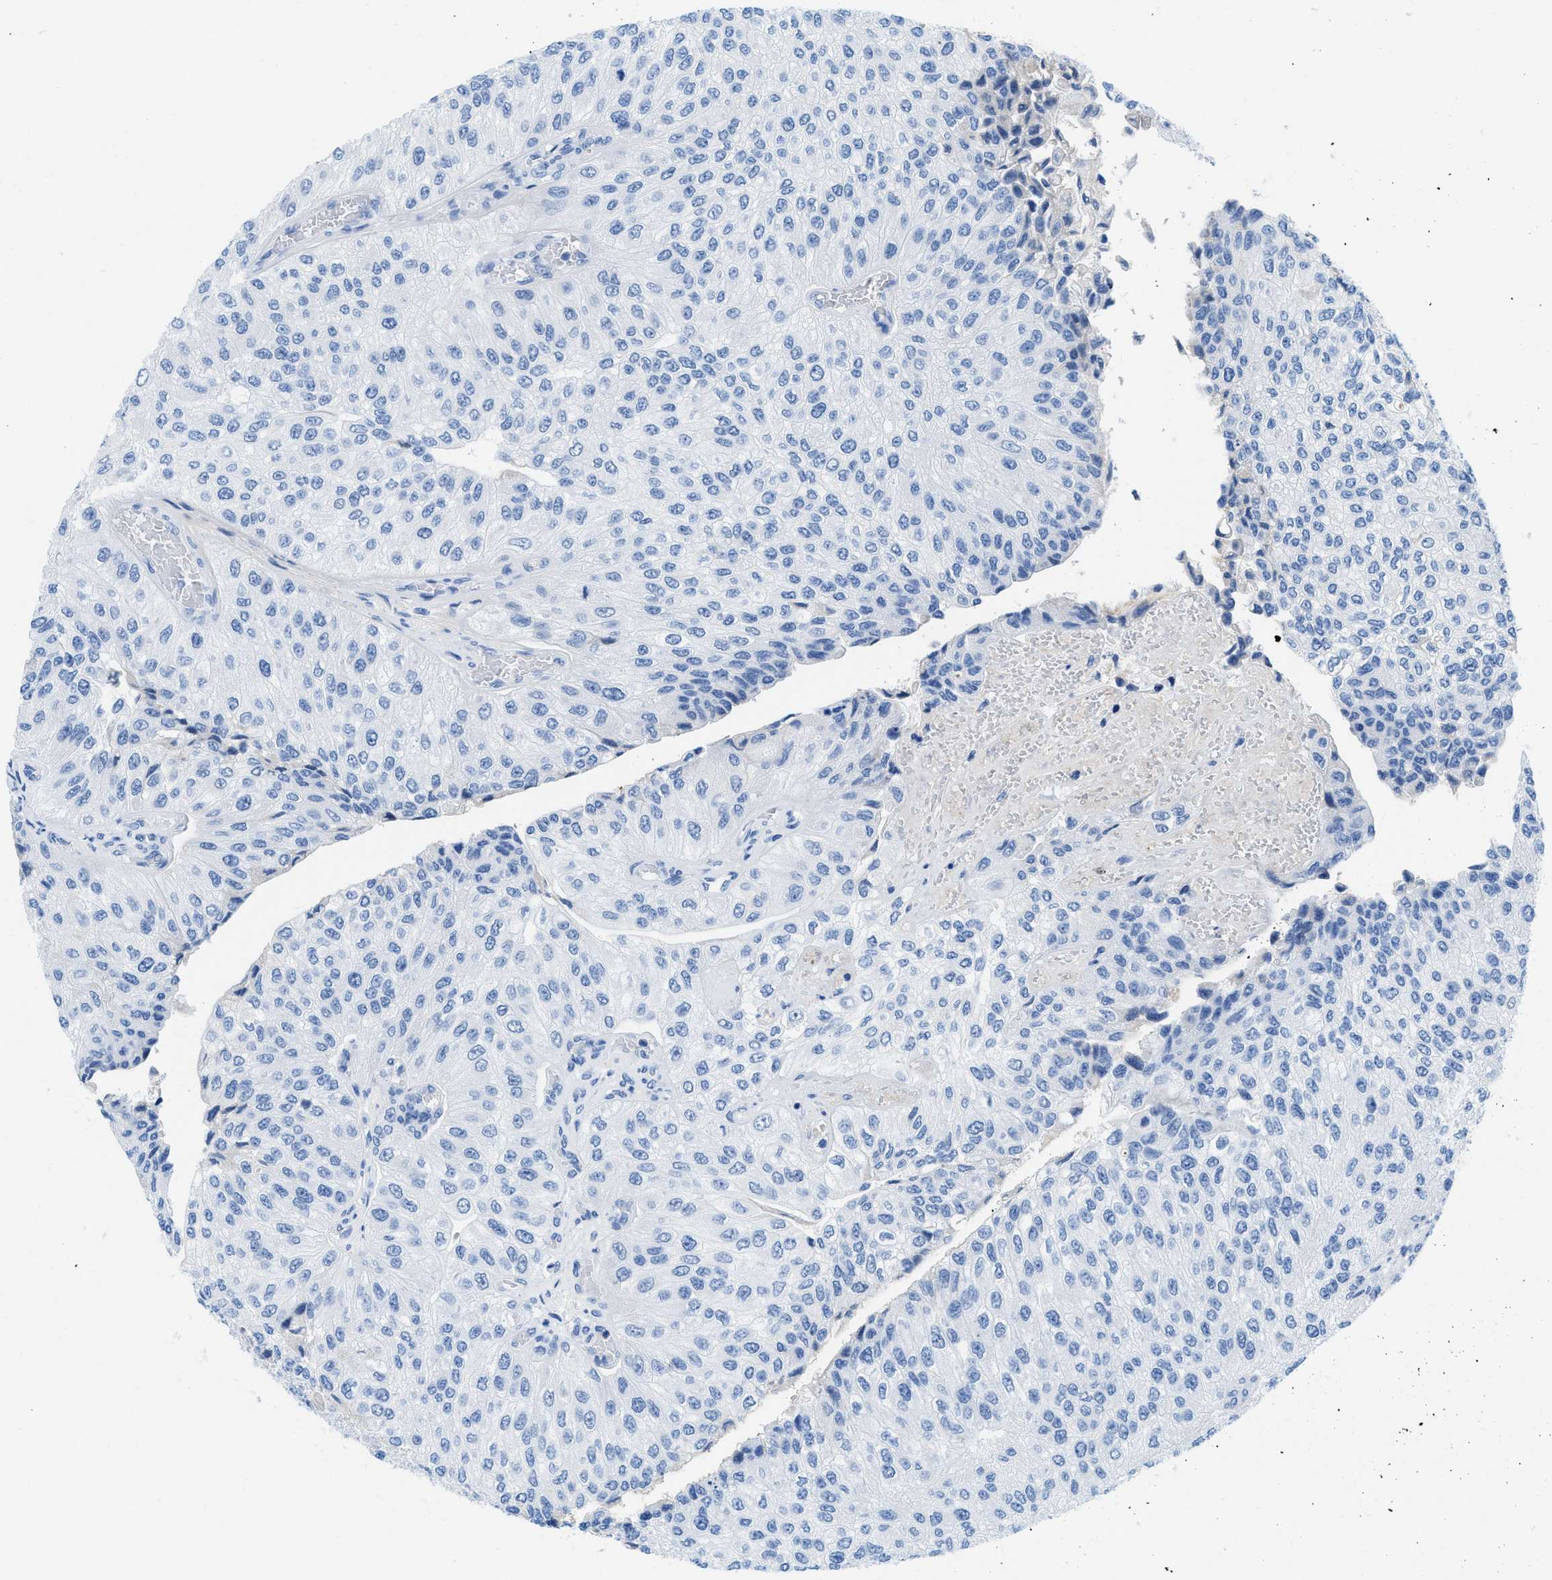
{"staining": {"intensity": "negative", "quantity": "none", "location": "none"}, "tissue": "urothelial cancer", "cell_type": "Tumor cells", "image_type": "cancer", "snomed": [{"axis": "morphology", "description": "Urothelial carcinoma, High grade"}, {"axis": "topography", "description": "Kidney"}, {"axis": "topography", "description": "Urinary bladder"}], "caption": "Tumor cells are negative for protein expression in human urothelial cancer.", "gene": "COL3A1", "patient": {"sex": "male", "age": 77}}